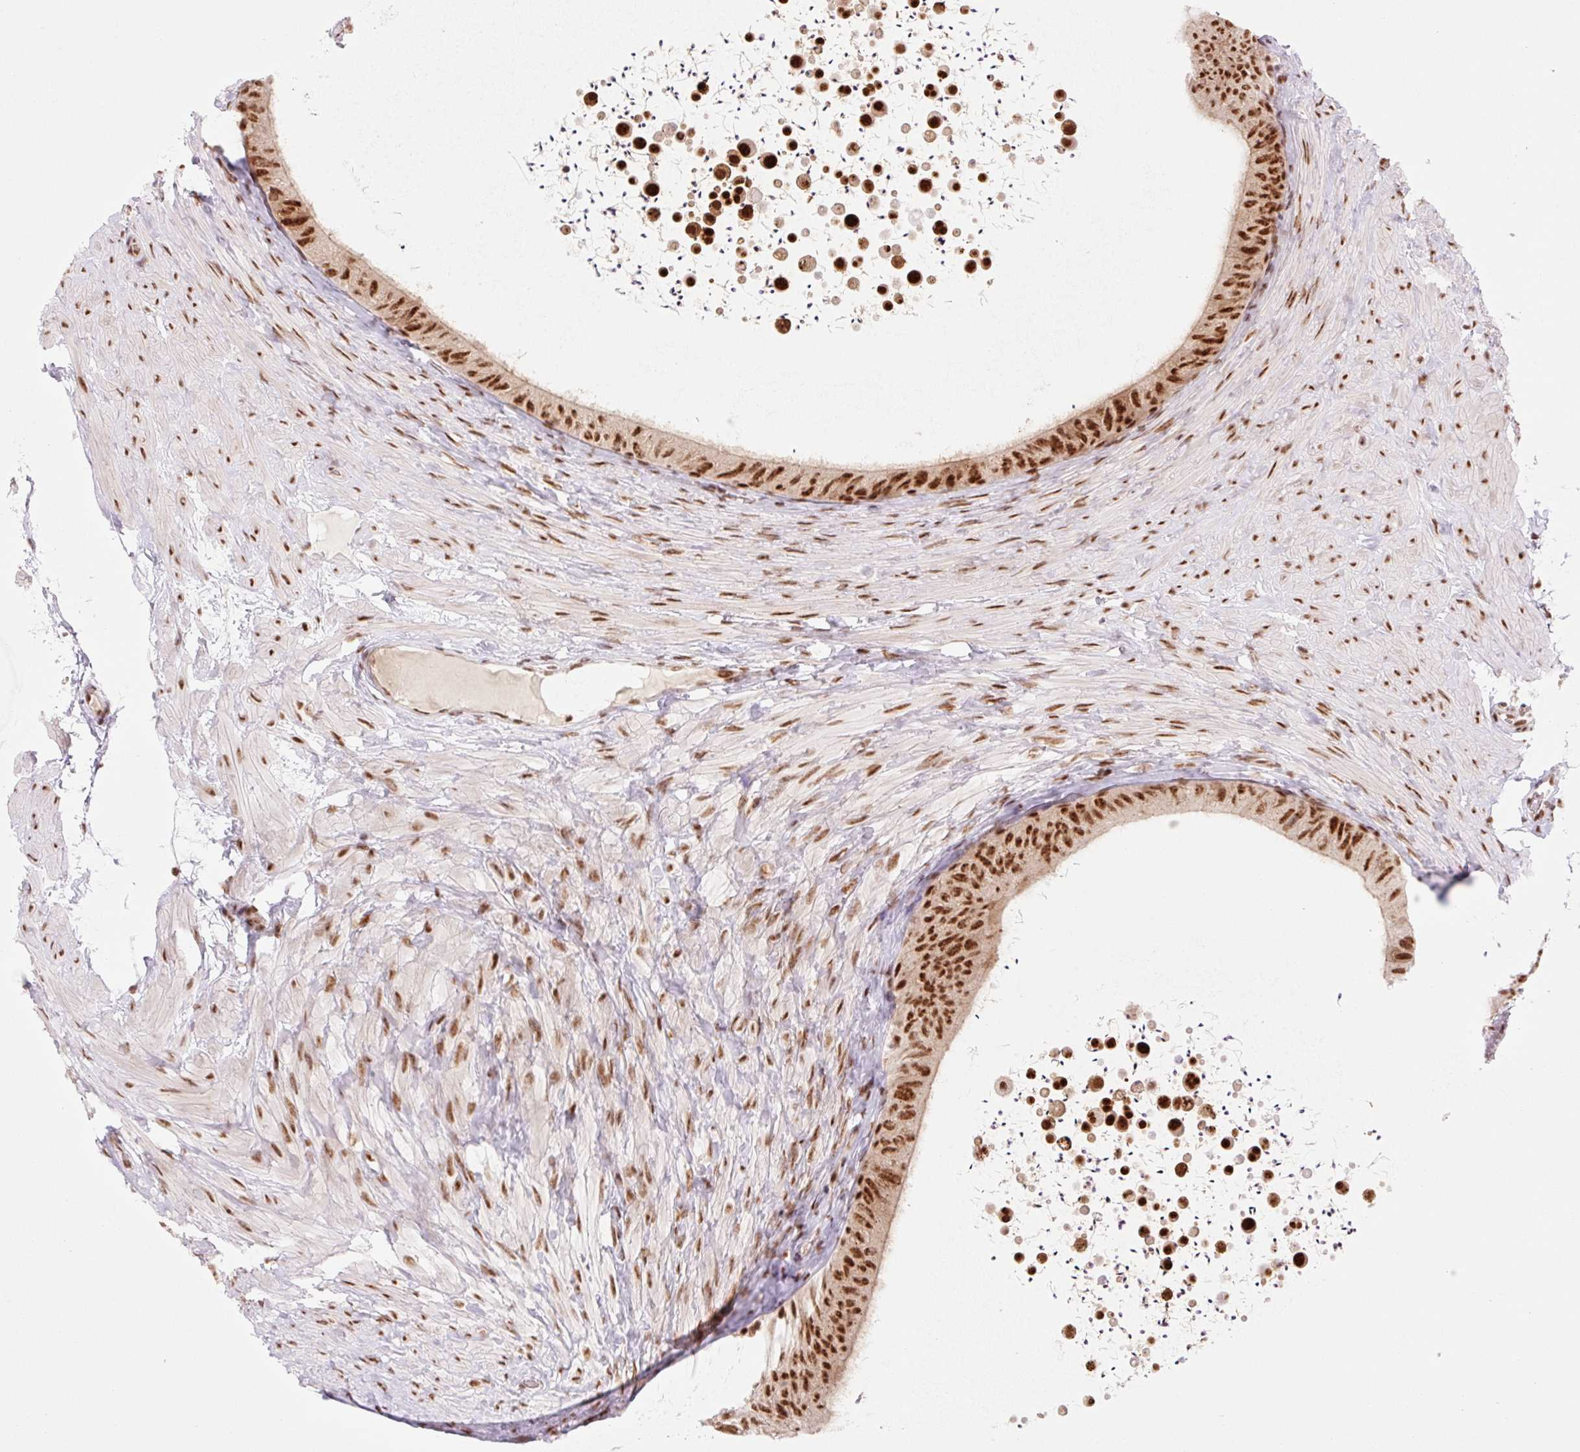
{"staining": {"intensity": "strong", "quantity": ">75%", "location": "nuclear"}, "tissue": "epididymis", "cell_type": "Glandular cells", "image_type": "normal", "snomed": [{"axis": "morphology", "description": "Normal tissue, NOS"}, {"axis": "topography", "description": "Epididymis, spermatic cord, NOS"}, {"axis": "topography", "description": "Epididymis"}], "caption": "DAB (3,3'-diaminobenzidine) immunohistochemical staining of unremarkable epididymis demonstrates strong nuclear protein positivity in approximately >75% of glandular cells. The staining is performed using DAB (3,3'-diaminobenzidine) brown chromogen to label protein expression. The nuclei are counter-stained blue using hematoxylin.", "gene": "PRDM11", "patient": {"sex": "male", "age": 31}}